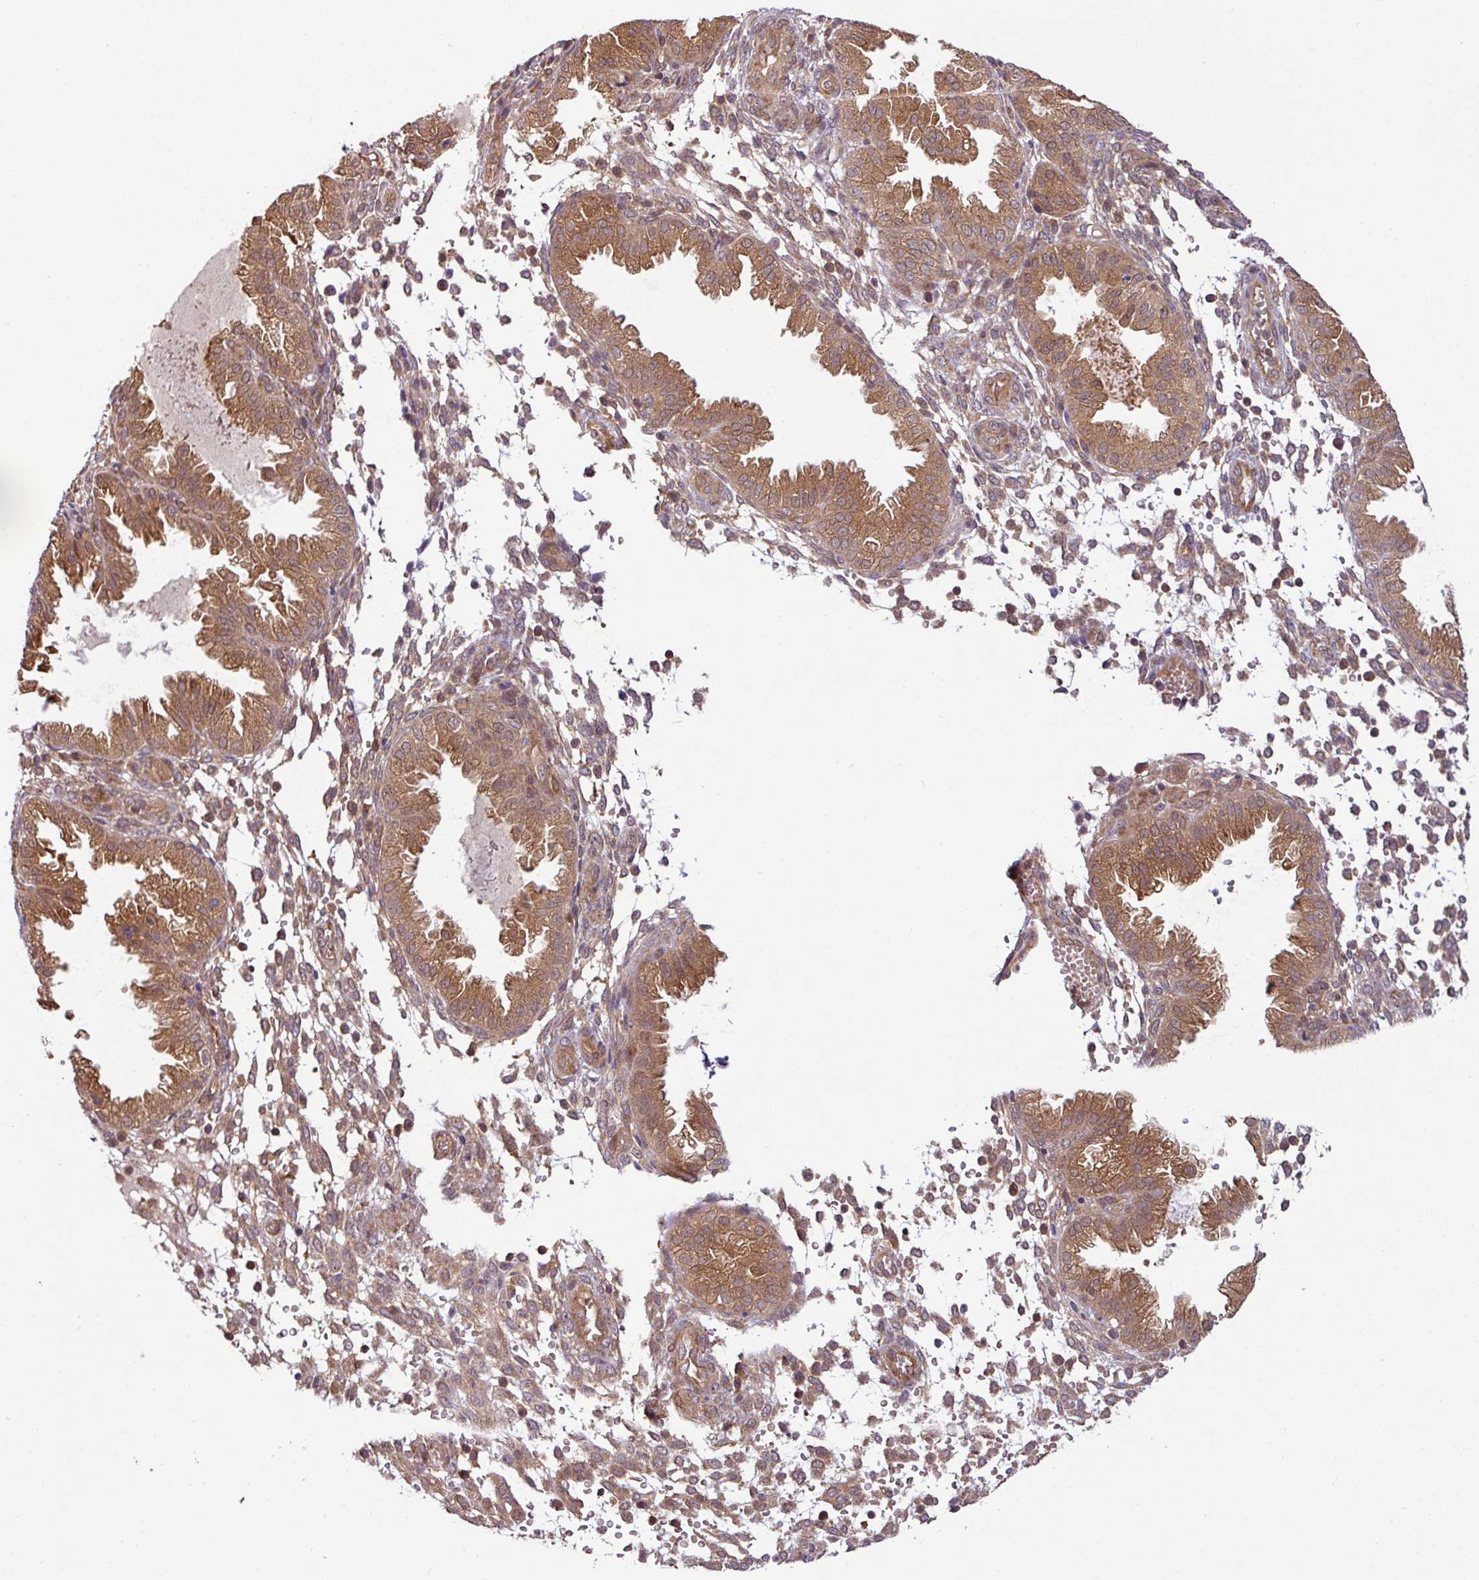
{"staining": {"intensity": "weak", "quantity": "25%-75%", "location": "cytoplasmic/membranous"}, "tissue": "endometrium", "cell_type": "Cells in endometrial stroma", "image_type": "normal", "snomed": [{"axis": "morphology", "description": "Normal tissue, NOS"}, {"axis": "topography", "description": "Endometrium"}], "caption": "A high-resolution image shows immunohistochemistry staining of unremarkable endometrium, which displays weak cytoplasmic/membranous positivity in approximately 25%-75% of cells in endometrial stroma.", "gene": "SHB", "patient": {"sex": "female", "age": 33}}